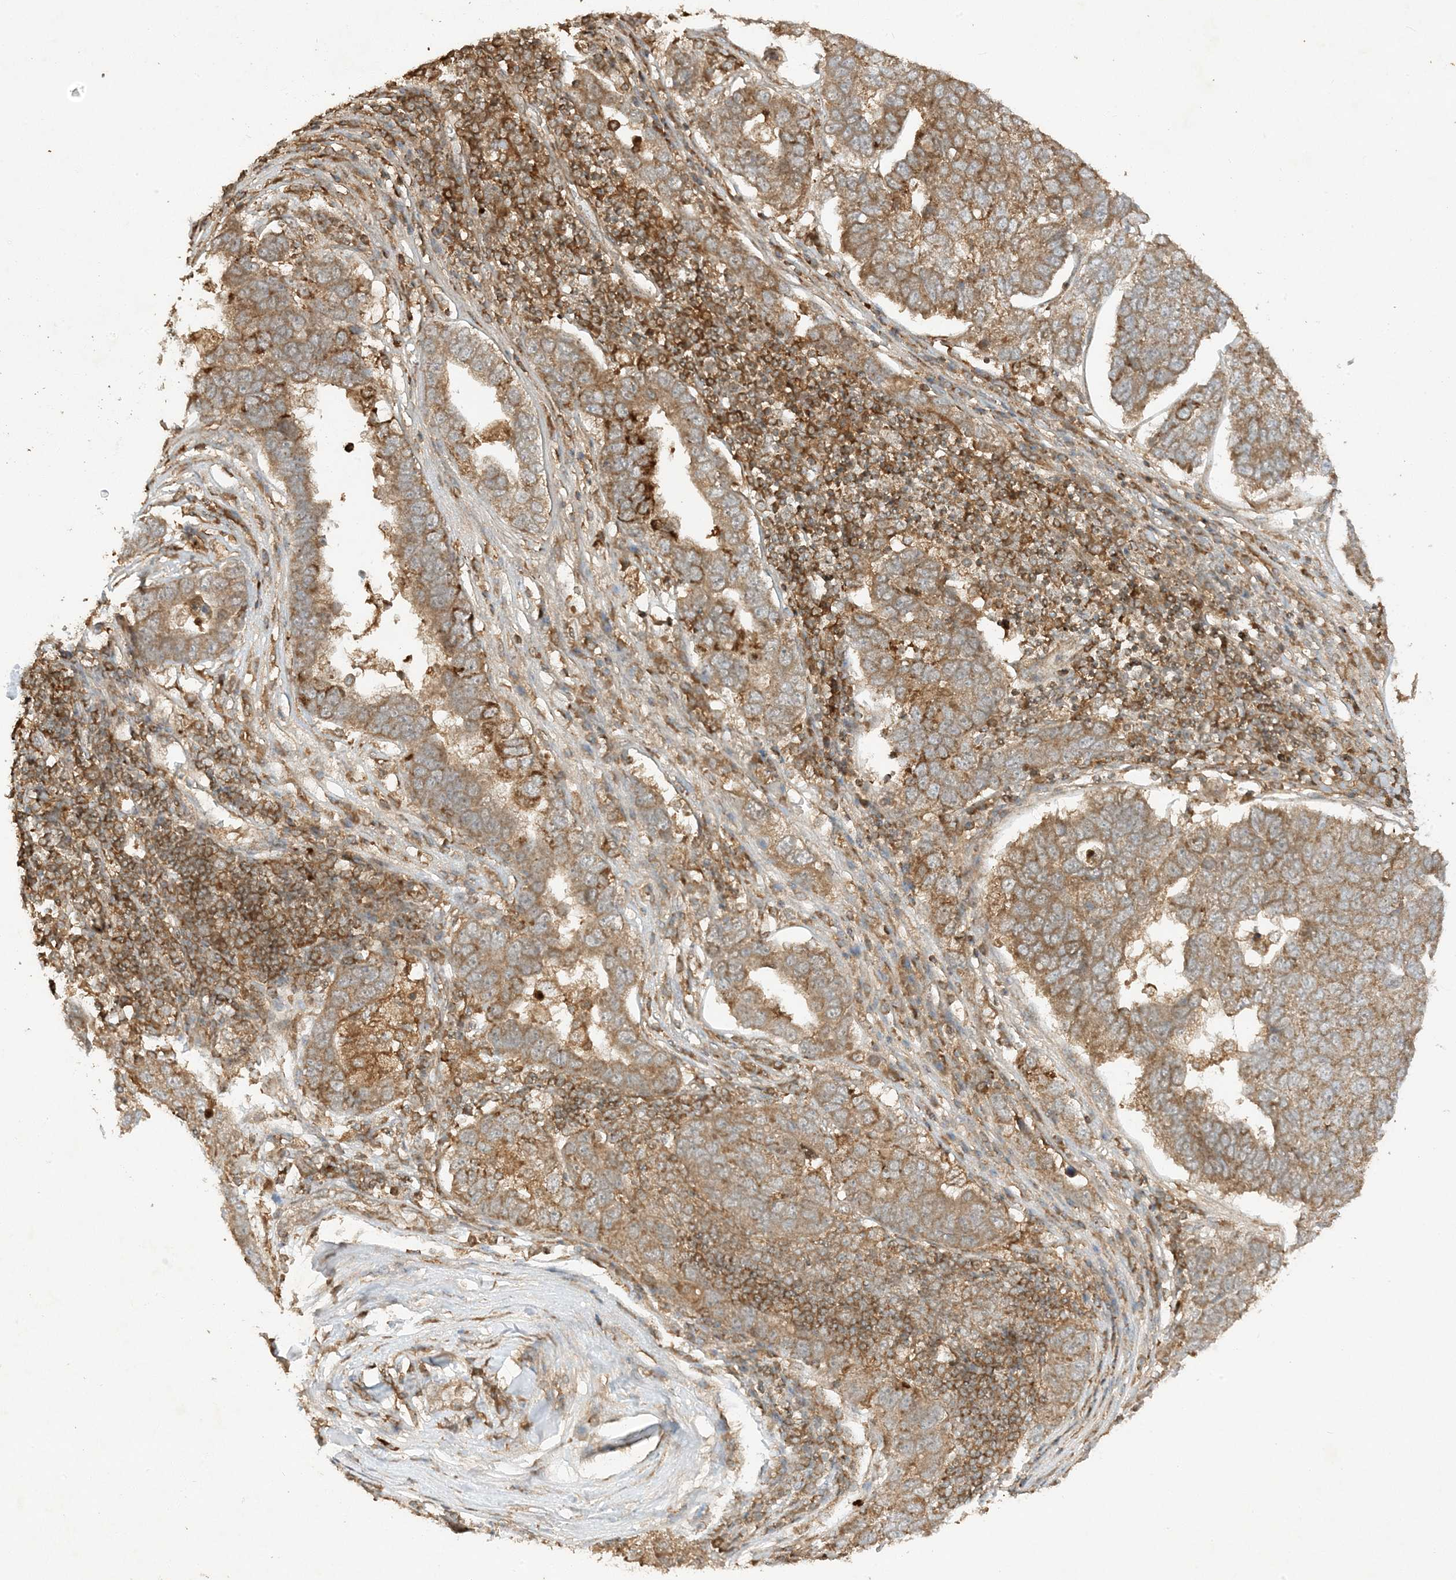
{"staining": {"intensity": "moderate", "quantity": ">75%", "location": "cytoplasmic/membranous"}, "tissue": "pancreatic cancer", "cell_type": "Tumor cells", "image_type": "cancer", "snomed": [{"axis": "morphology", "description": "Adenocarcinoma, NOS"}, {"axis": "topography", "description": "Pancreas"}], "caption": "Tumor cells show moderate cytoplasmic/membranous positivity in about >75% of cells in pancreatic cancer (adenocarcinoma).", "gene": "XRN1", "patient": {"sex": "female", "age": 61}}